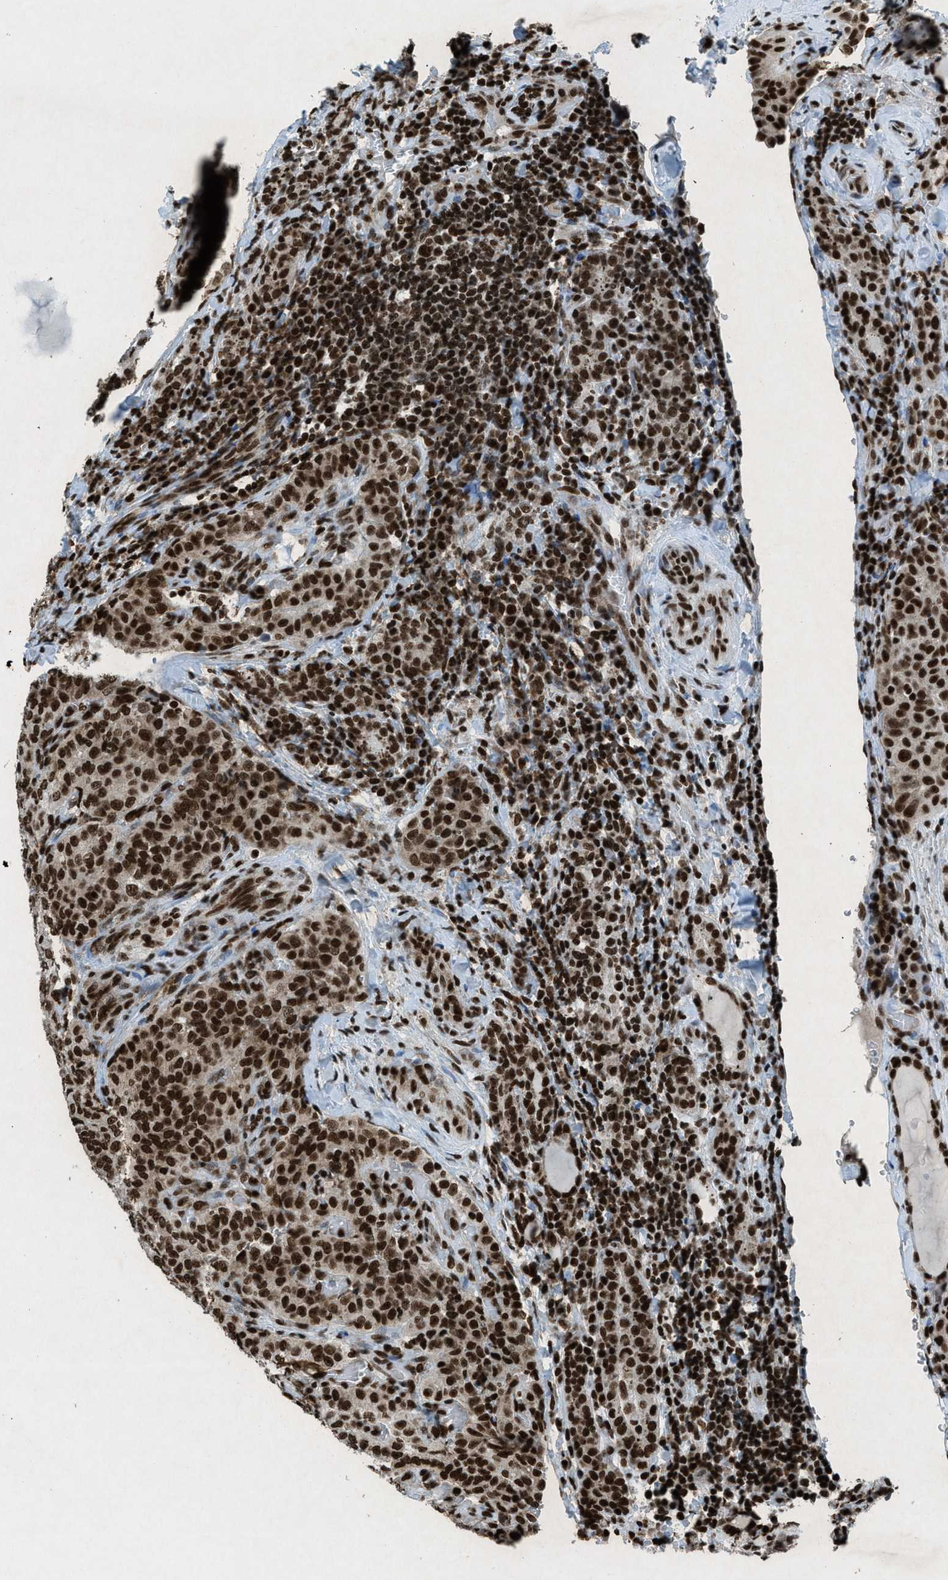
{"staining": {"intensity": "strong", "quantity": ">75%", "location": "nuclear"}, "tissue": "thyroid cancer", "cell_type": "Tumor cells", "image_type": "cancer", "snomed": [{"axis": "morphology", "description": "Normal tissue, NOS"}, {"axis": "morphology", "description": "Papillary adenocarcinoma, NOS"}, {"axis": "topography", "description": "Thyroid gland"}], "caption": "Brown immunohistochemical staining in thyroid cancer (papillary adenocarcinoma) displays strong nuclear expression in approximately >75% of tumor cells.", "gene": "NXF1", "patient": {"sex": "female", "age": 30}}